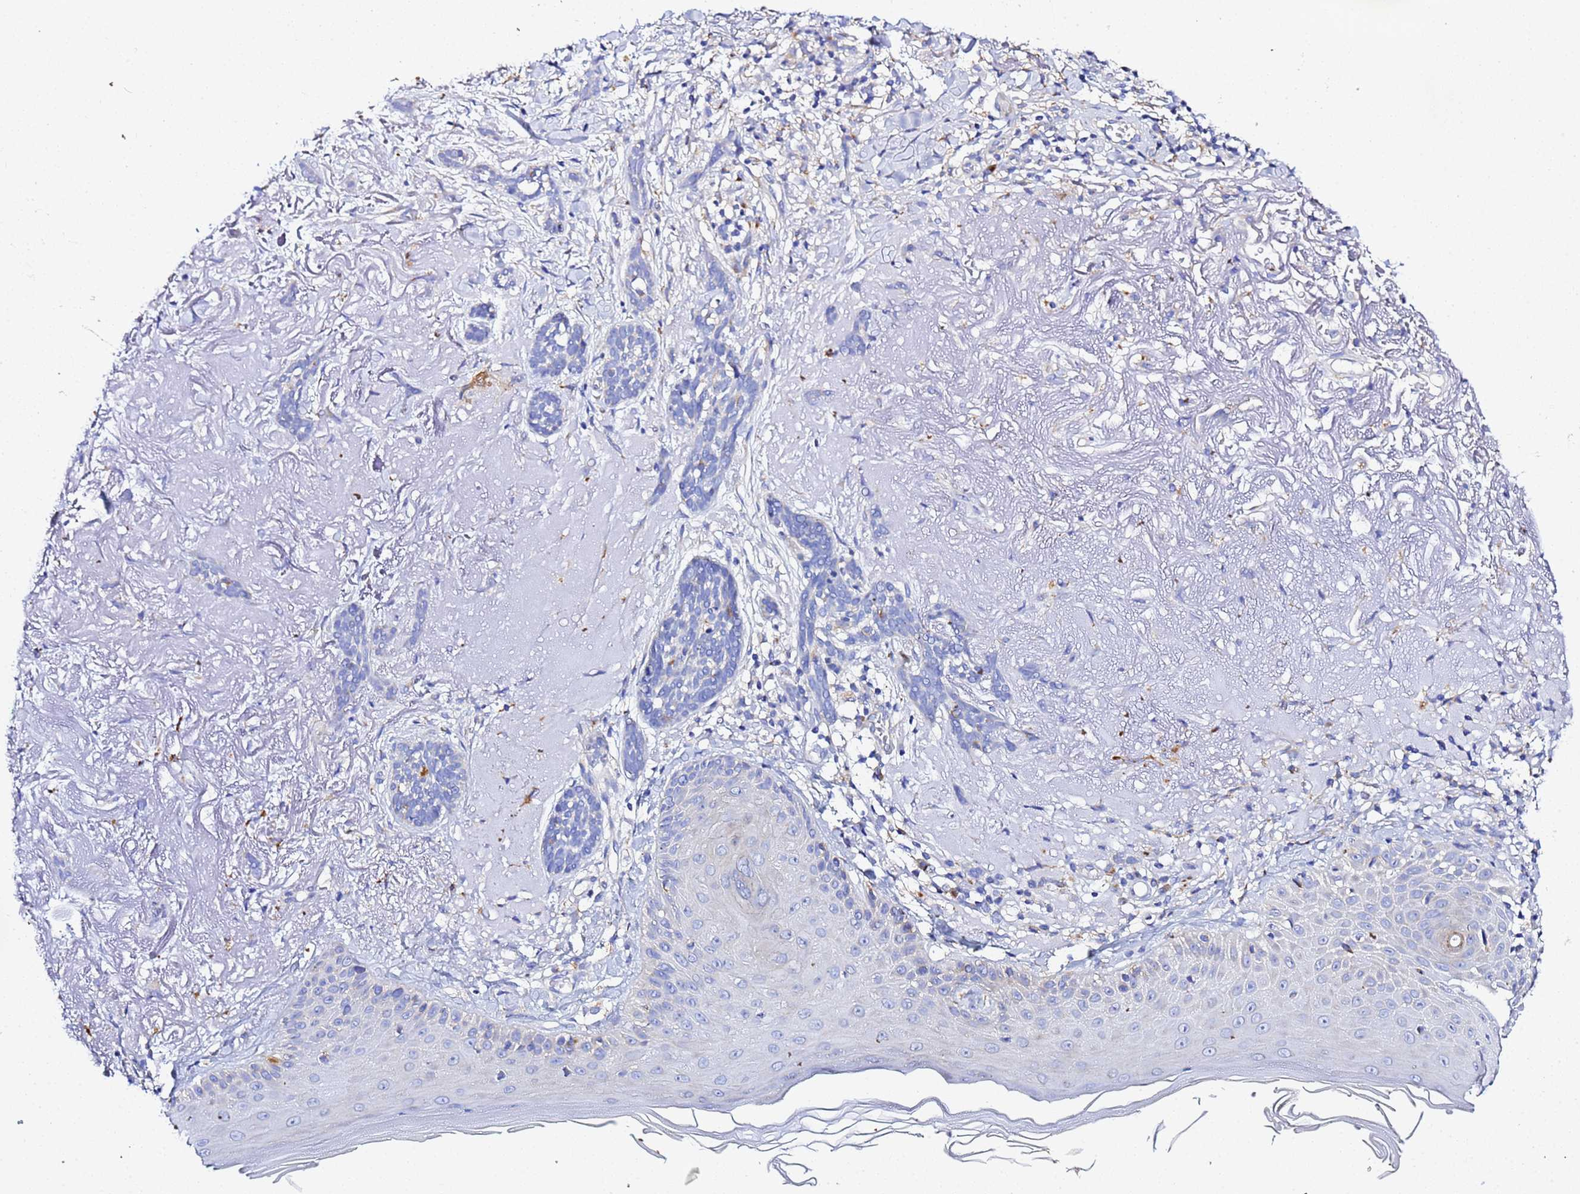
{"staining": {"intensity": "negative", "quantity": "none", "location": "none"}, "tissue": "skin cancer", "cell_type": "Tumor cells", "image_type": "cancer", "snomed": [{"axis": "morphology", "description": "Basal cell carcinoma"}, {"axis": "topography", "description": "Skin"}], "caption": "This is an immunohistochemistry photomicrograph of human basal cell carcinoma (skin). There is no positivity in tumor cells.", "gene": "VTI1B", "patient": {"sex": "male", "age": 71}}